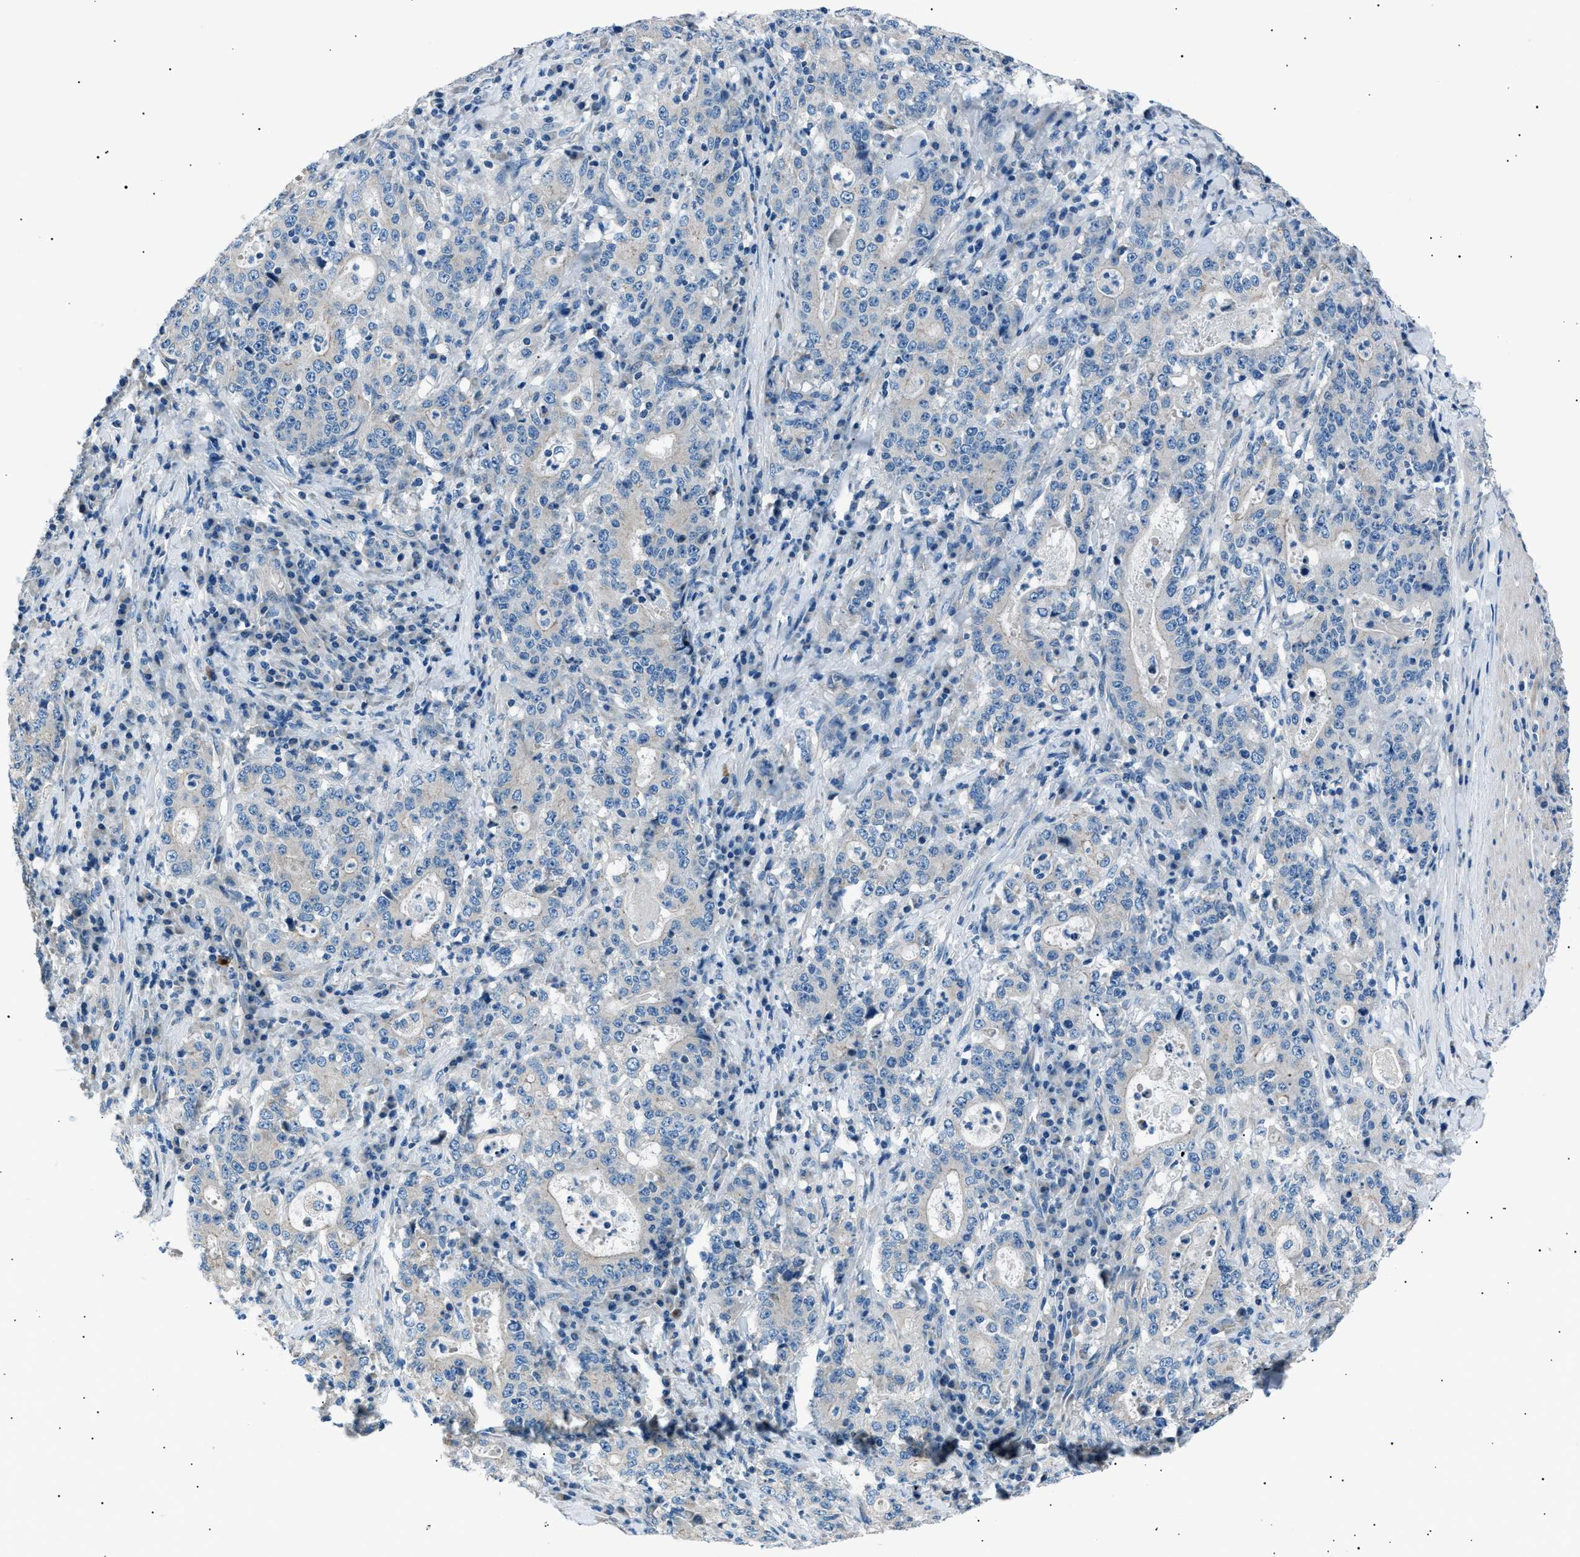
{"staining": {"intensity": "negative", "quantity": "none", "location": "none"}, "tissue": "stomach cancer", "cell_type": "Tumor cells", "image_type": "cancer", "snomed": [{"axis": "morphology", "description": "Normal tissue, NOS"}, {"axis": "morphology", "description": "Adenocarcinoma, NOS"}, {"axis": "topography", "description": "Stomach, upper"}, {"axis": "topography", "description": "Stomach"}], "caption": "Adenocarcinoma (stomach) stained for a protein using immunohistochemistry demonstrates no positivity tumor cells.", "gene": "LRRC37B", "patient": {"sex": "male", "age": 59}}